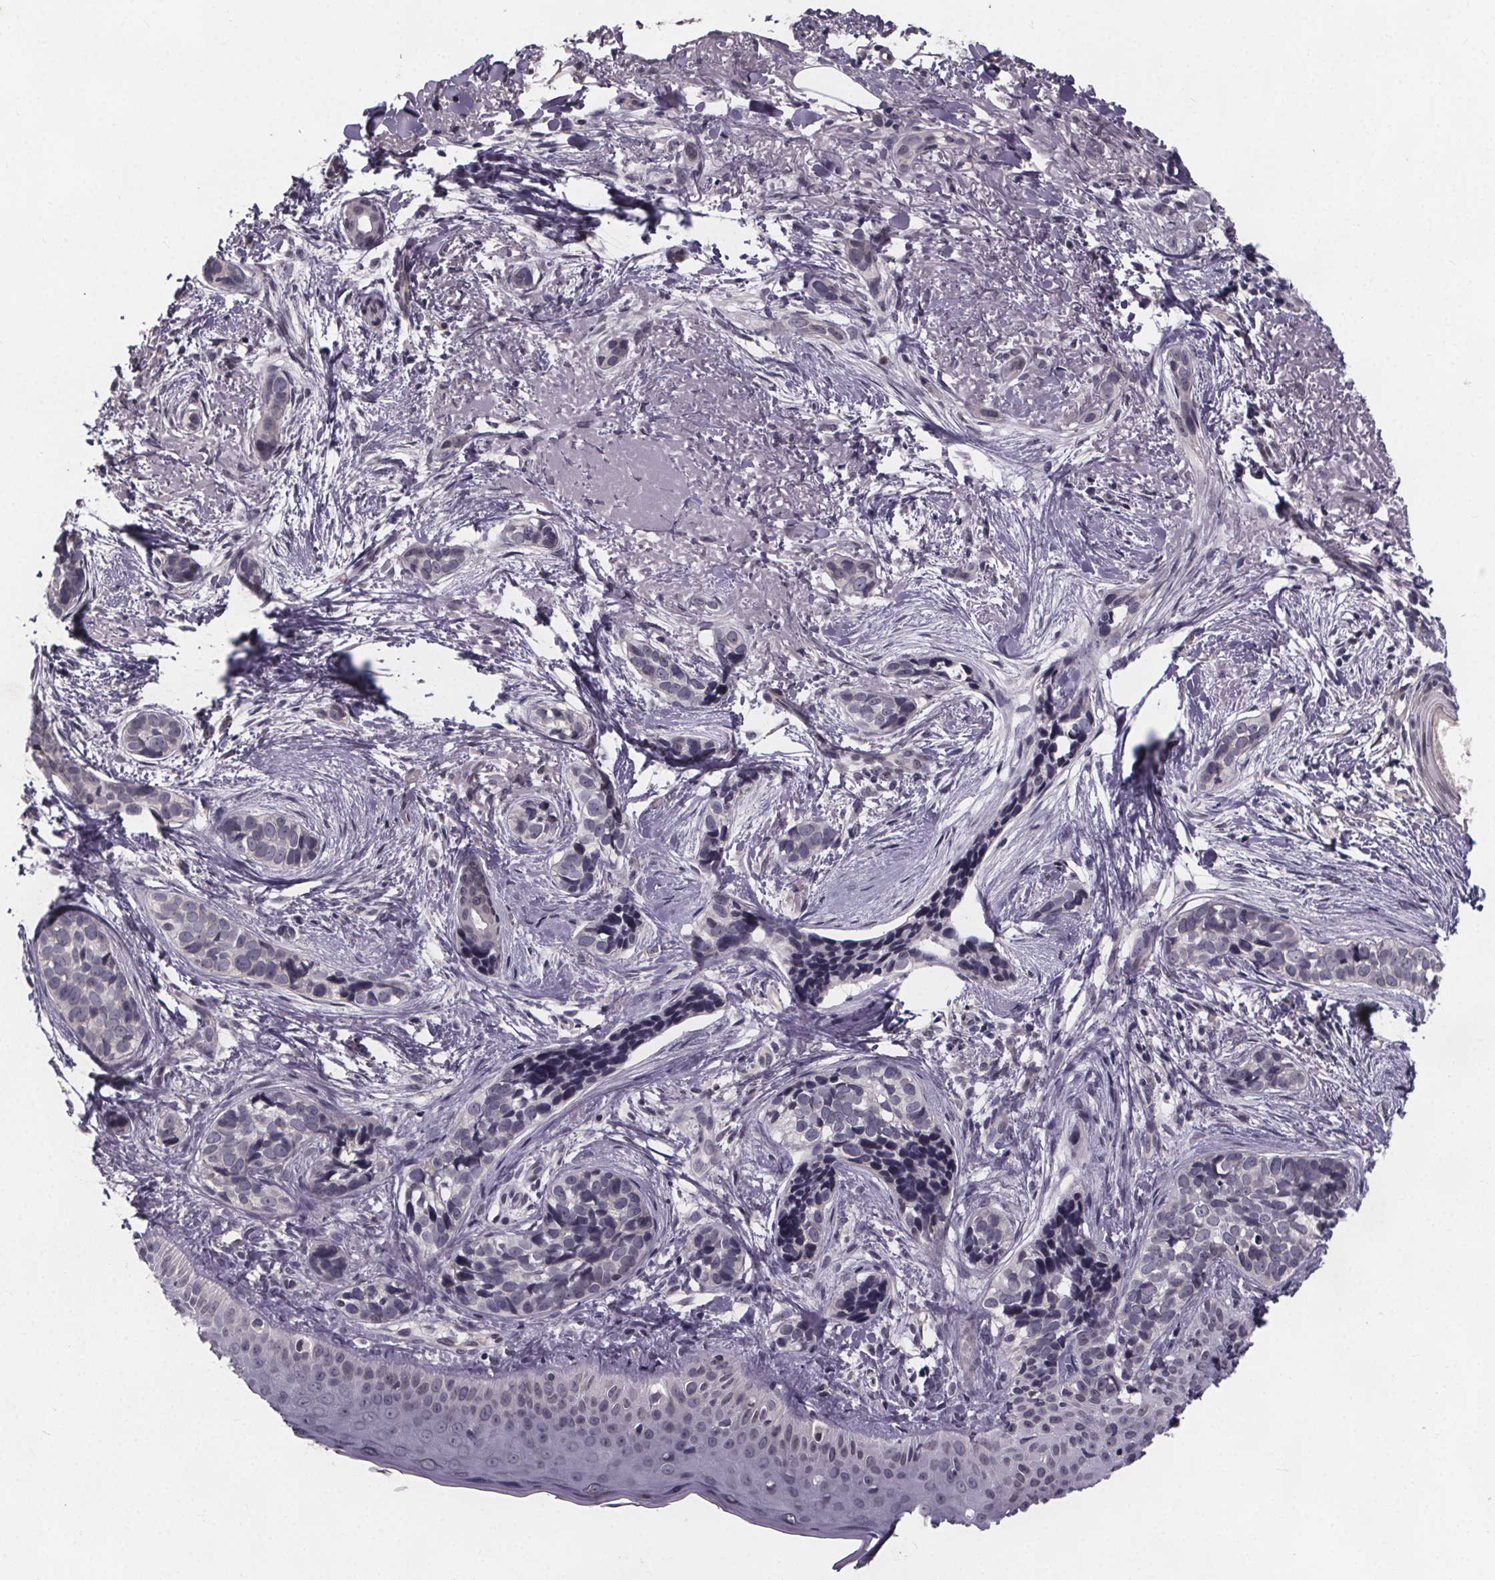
{"staining": {"intensity": "negative", "quantity": "none", "location": "none"}, "tissue": "skin cancer", "cell_type": "Tumor cells", "image_type": "cancer", "snomed": [{"axis": "morphology", "description": "Basal cell carcinoma"}, {"axis": "topography", "description": "Skin"}], "caption": "Immunohistochemistry (IHC) histopathology image of neoplastic tissue: skin basal cell carcinoma stained with DAB exhibits no significant protein staining in tumor cells. (Immunohistochemistry (IHC), brightfield microscopy, high magnification).", "gene": "FAM181B", "patient": {"sex": "male", "age": 87}}